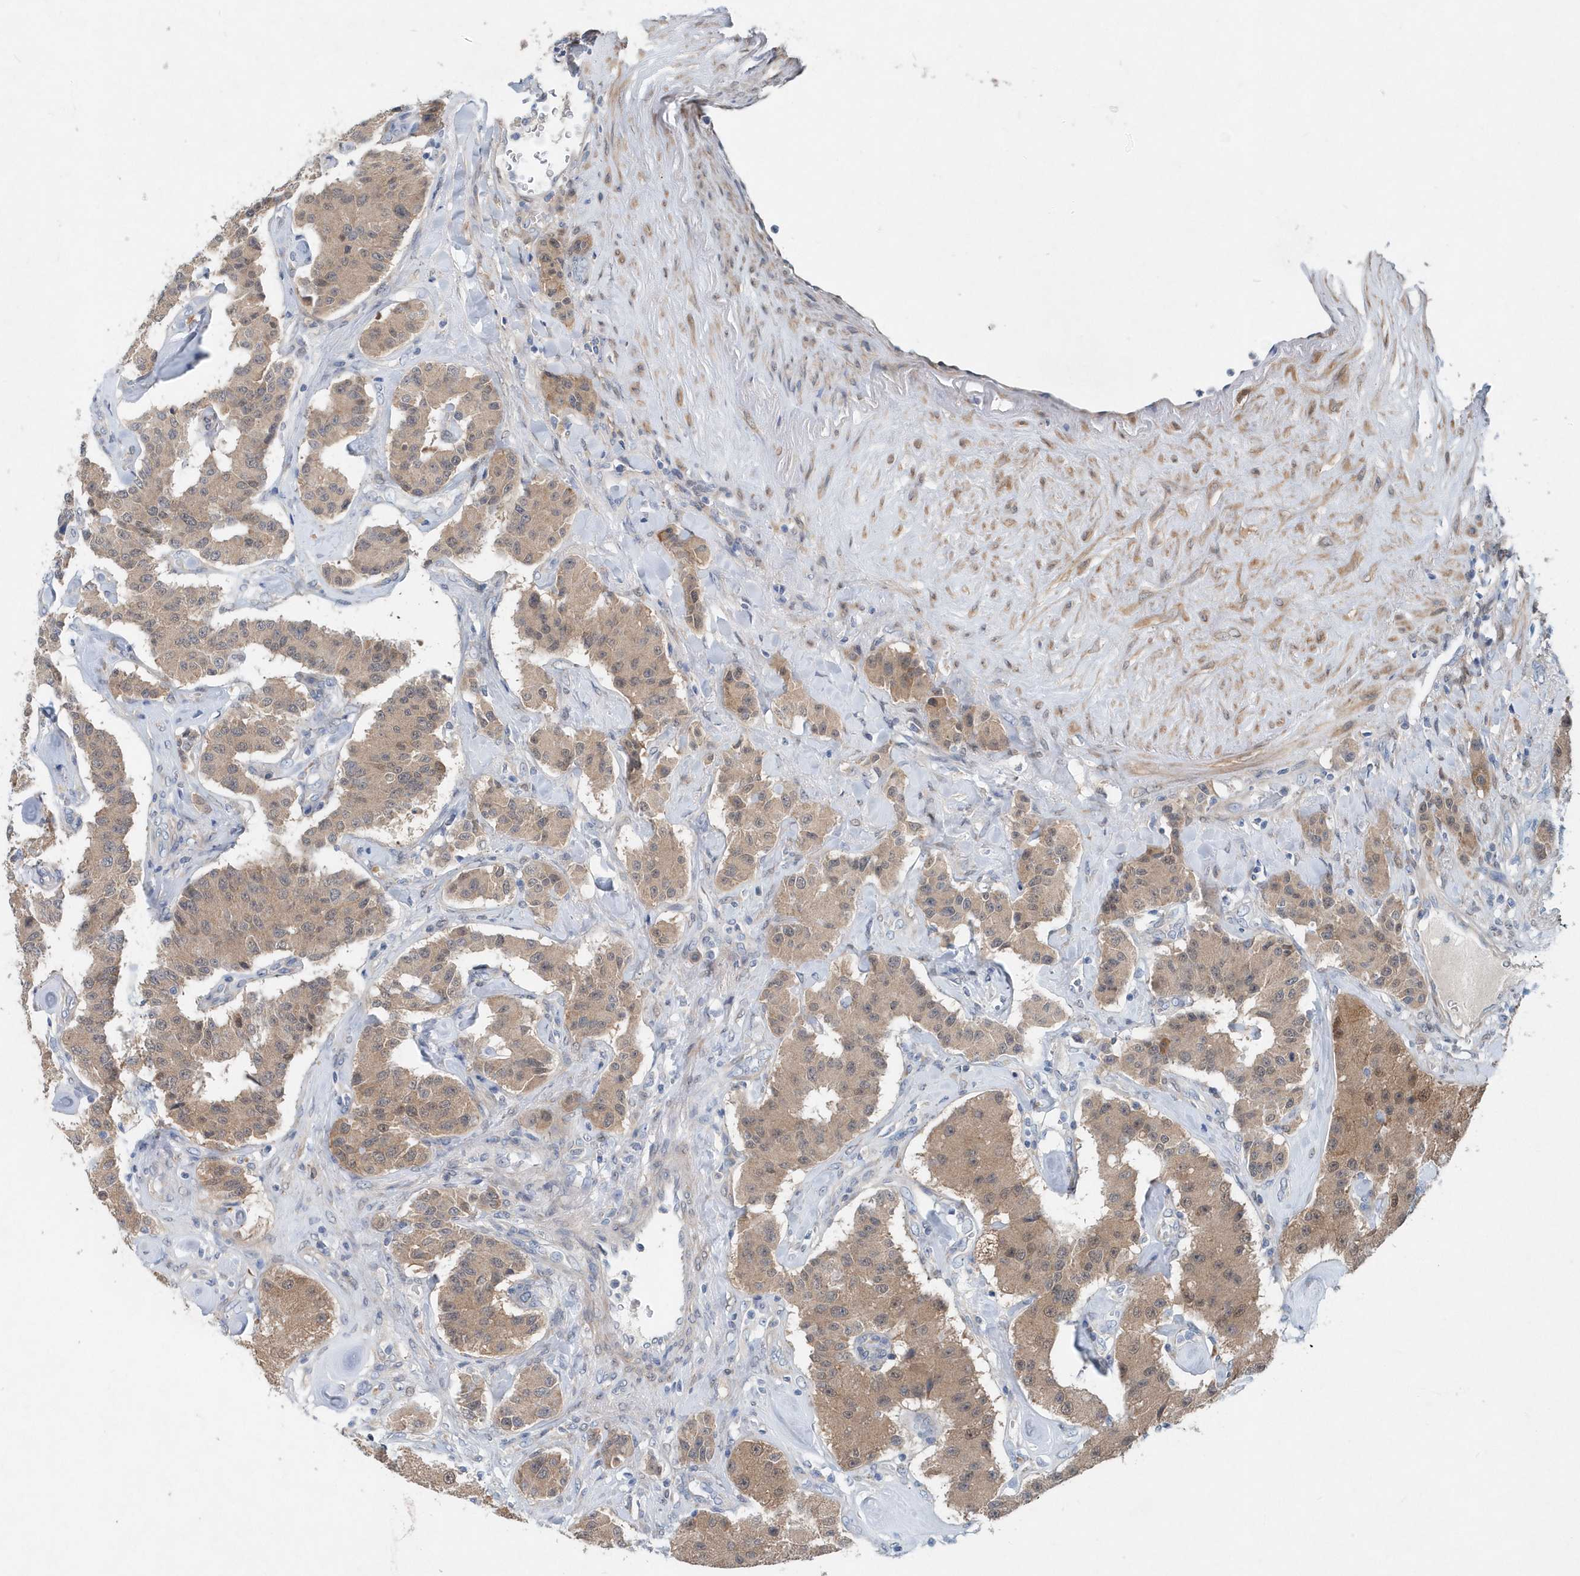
{"staining": {"intensity": "moderate", "quantity": ">75%", "location": "cytoplasmic/membranous"}, "tissue": "carcinoid", "cell_type": "Tumor cells", "image_type": "cancer", "snomed": [{"axis": "morphology", "description": "Carcinoid, malignant, NOS"}, {"axis": "topography", "description": "Pancreas"}], "caption": "High-magnification brightfield microscopy of carcinoid (malignant) stained with DAB (brown) and counterstained with hematoxylin (blue). tumor cells exhibit moderate cytoplasmic/membranous staining is present in about>75% of cells.", "gene": "PFN2", "patient": {"sex": "male", "age": 41}}